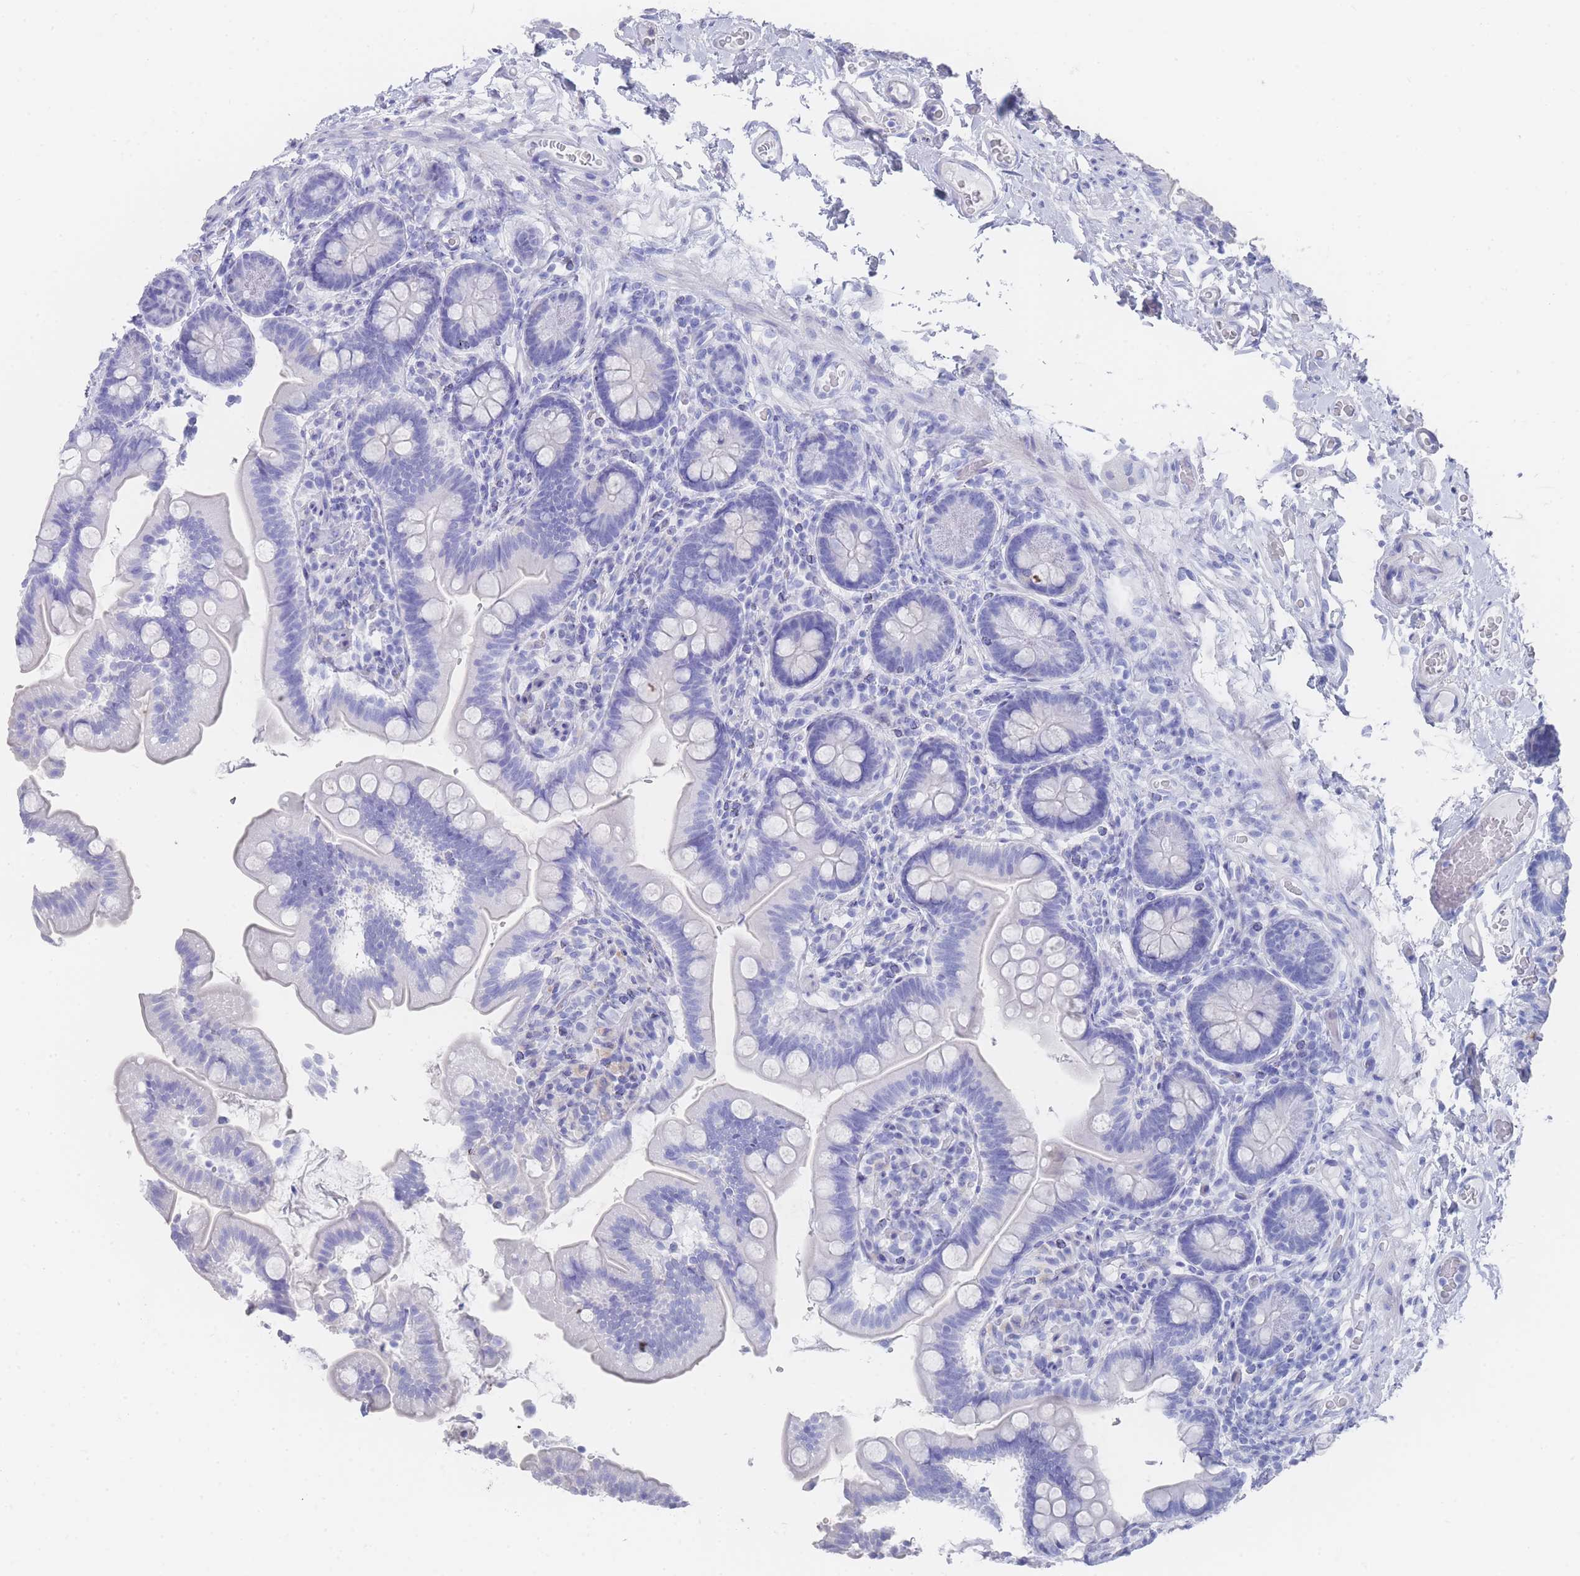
{"staining": {"intensity": "negative", "quantity": "none", "location": "none"}, "tissue": "small intestine", "cell_type": "Glandular cells", "image_type": "normal", "snomed": [{"axis": "morphology", "description": "Normal tissue, NOS"}, {"axis": "topography", "description": "Small intestine"}], "caption": "DAB immunohistochemical staining of unremarkable human small intestine reveals no significant staining in glandular cells. (DAB (3,3'-diaminobenzidine) immunohistochemistry (IHC) with hematoxylin counter stain).", "gene": "LRRC37A2", "patient": {"sex": "female", "age": 64}}